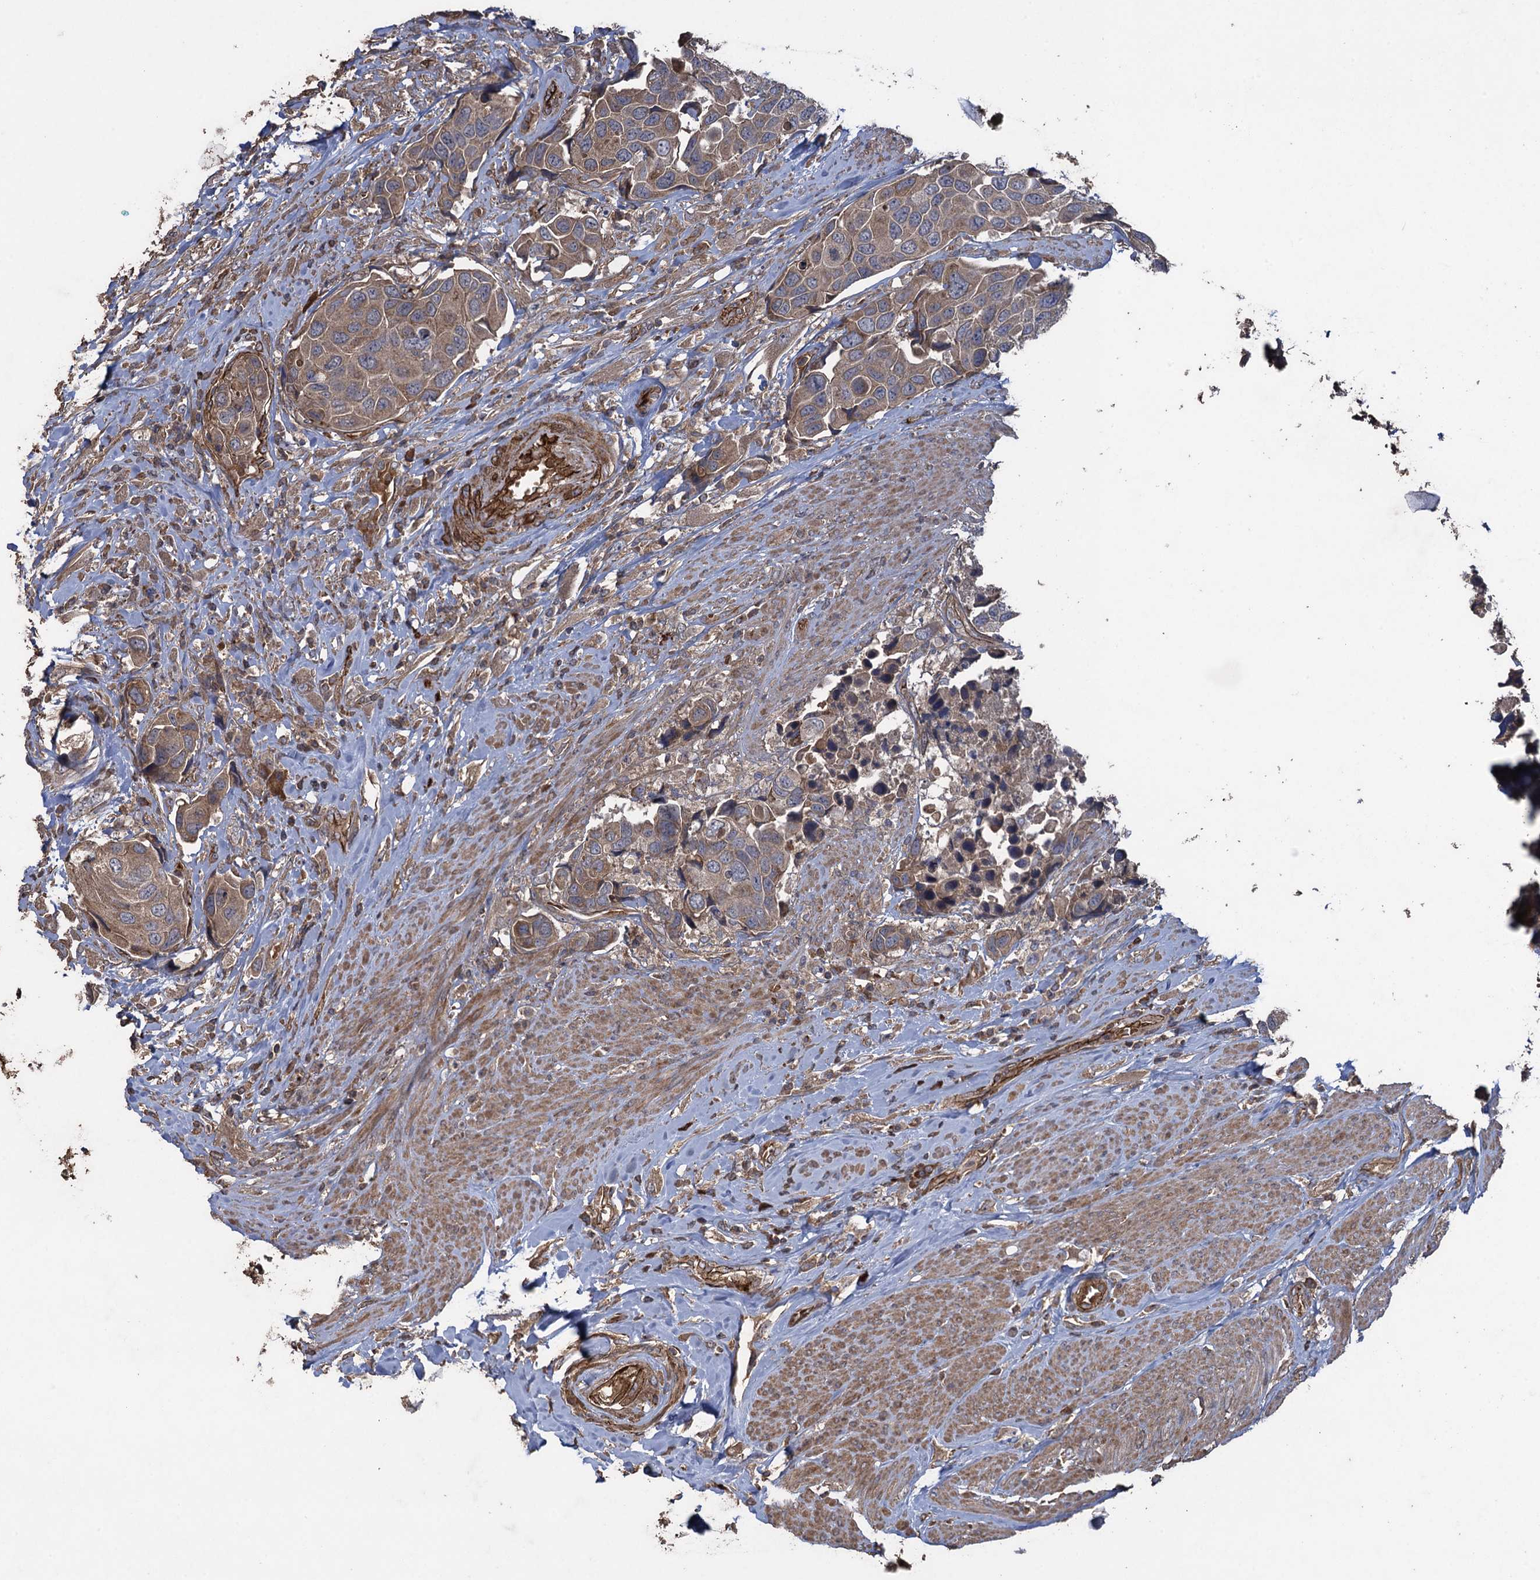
{"staining": {"intensity": "moderate", "quantity": ">75%", "location": "cytoplasmic/membranous"}, "tissue": "urothelial cancer", "cell_type": "Tumor cells", "image_type": "cancer", "snomed": [{"axis": "morphology", "description": "Urothelial carcinoma, High grade"}, {"axis": "topography", "description": "Urinary bladder"}], "caption": "Immunohistochemistry photomicrograph of neoplastic tissue: human high-grade urothelial carcinoma stained using immunohistochemistry shows medium levels of moderate protein expression localized specifically in the cytoplasmic/membranous of tumor cells, appearing as a cytoplasmic/membranous brown color.", "gene": "TXNDC11", "patient": {"sex": "male", "age": 74}}